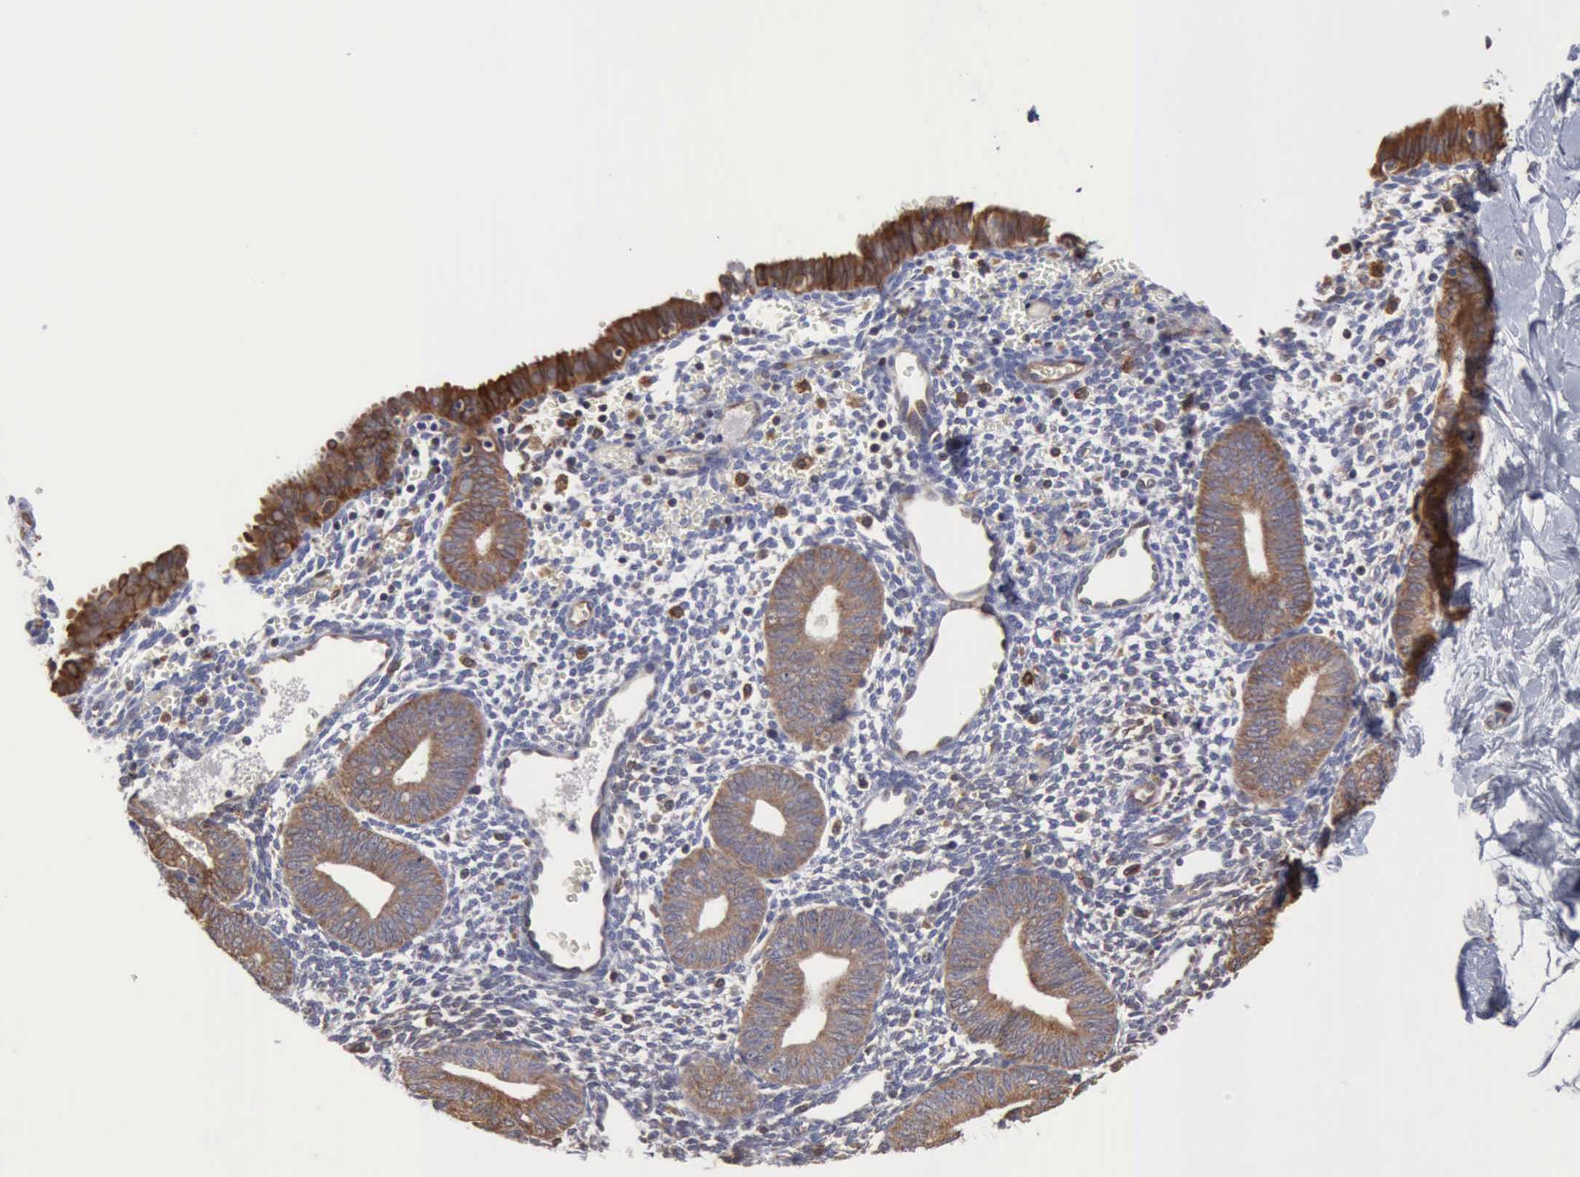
{"staining": {"intensity": "moderate", "quantity": "25%-75%", "location": "cytoplasmic/membranous"}, "tissue": "endometrium", "cell_type": "Cells in endometrial stroma", "image_type": "normal", "snomed": [{"axis": "morphology", "description": "Normal tissue, NOS"}, {"axis": "topography", "description": "Endometrium"}], "caption": "Normal endometrium was stained to show a protein in brown. There is medium levels of moderate cytoplasmic/membranous positivity in about 25%-75% of cells in endometrial stroma. The protein is shown in brown color, while the nuclei are stained blue.", "gene": "APOL2", "patient": {"sex": "female", "age": 61}}